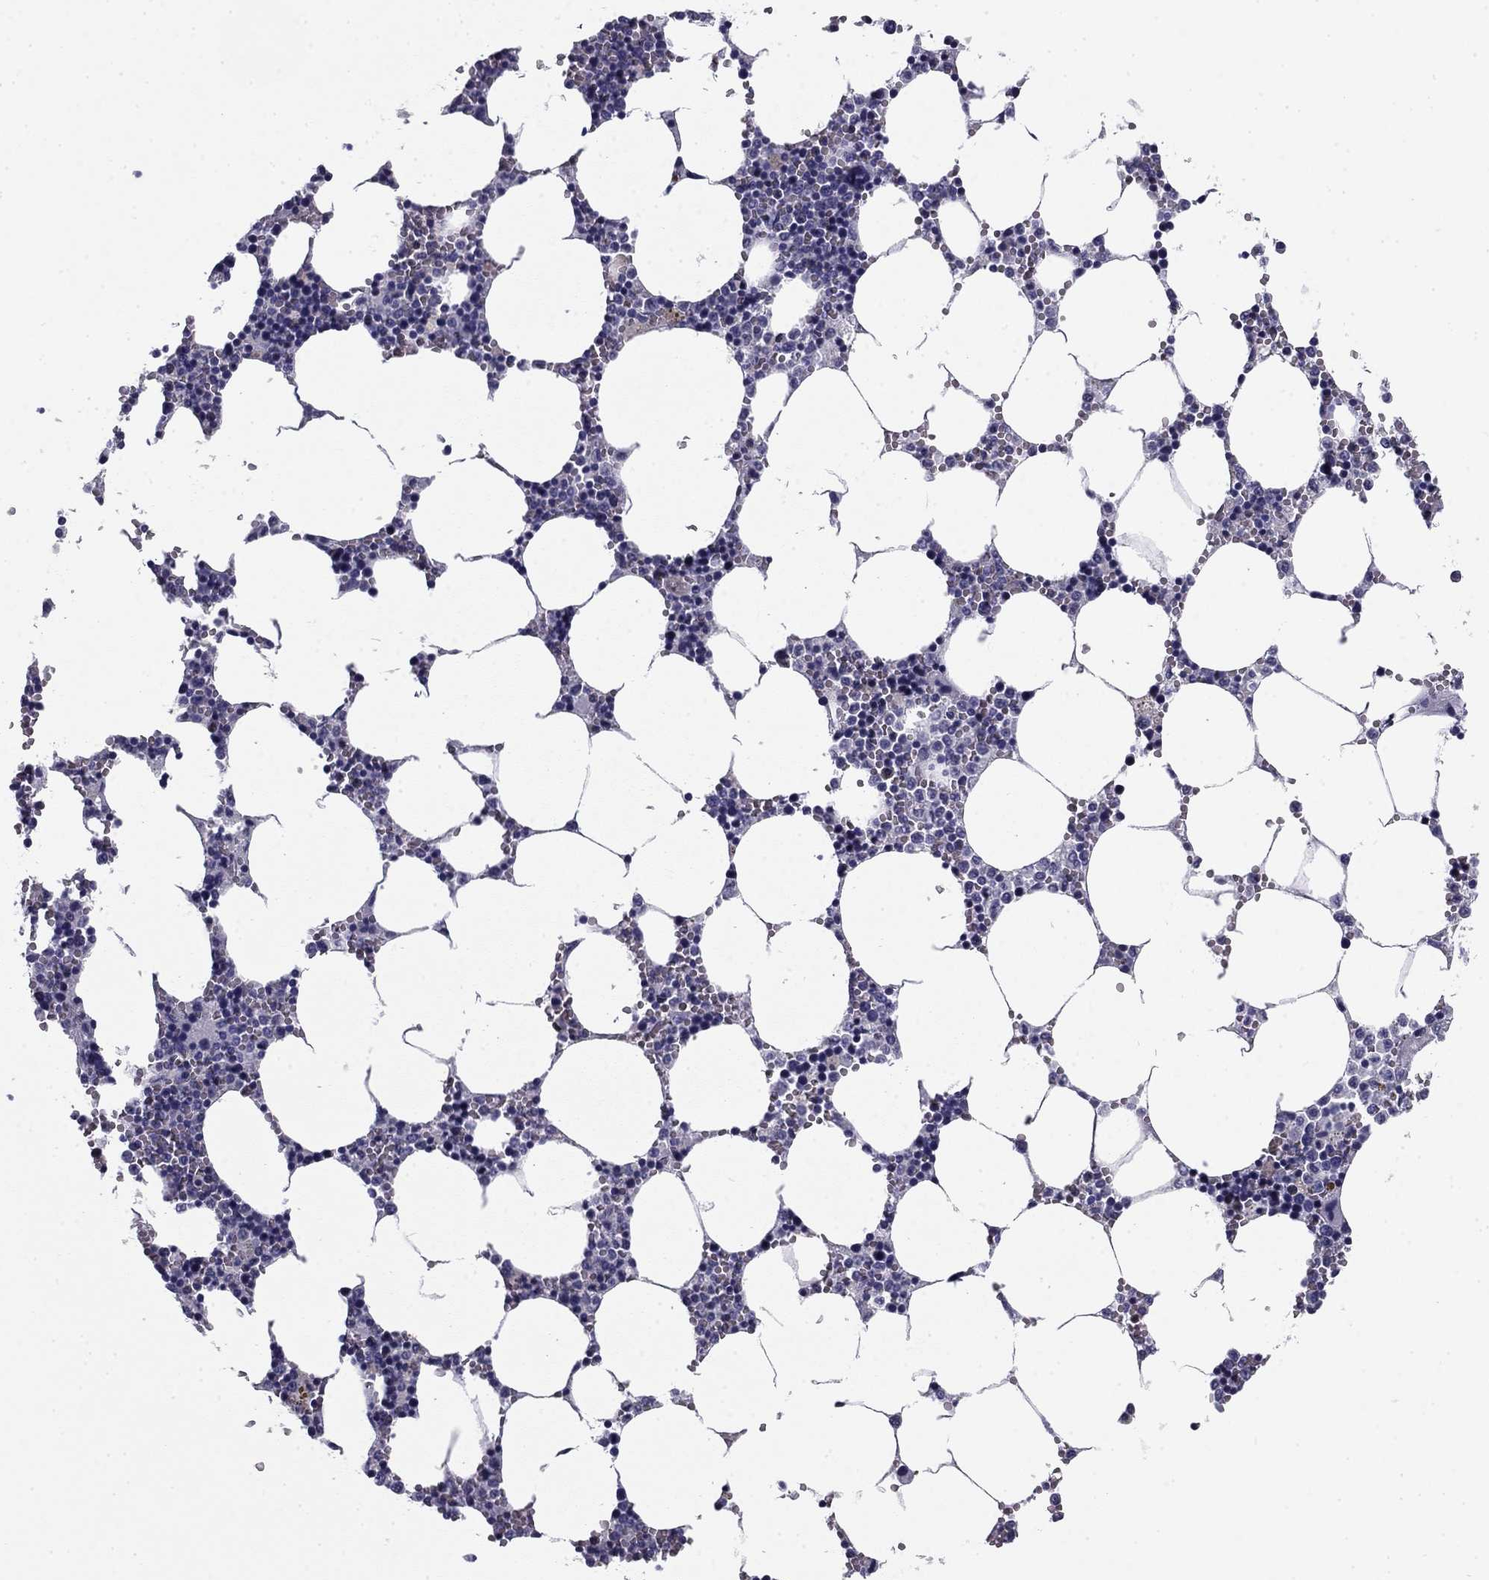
{"staining": {"intensity": "negative", "quantity": "none", "location": "none"}, "tissue": "bone marrow", "cell_type": "Hematopoietic cells", "image_type": "normal", "snomed": [{"axis": "morphology", "description": "Normal tissue, NOS"}, {"axis": "topography", "description": "Bone marrow"}], "caption": "Immunohistochemistry (IHC) histopathology image of normal bone marrow: human bone marrow stained with DAB (3,3'-diaminobenzidine) shows no significant protein staining in hematopoietic cells.", "gene": "FLNC", "patient": {"sex": "female", "age": 64}}